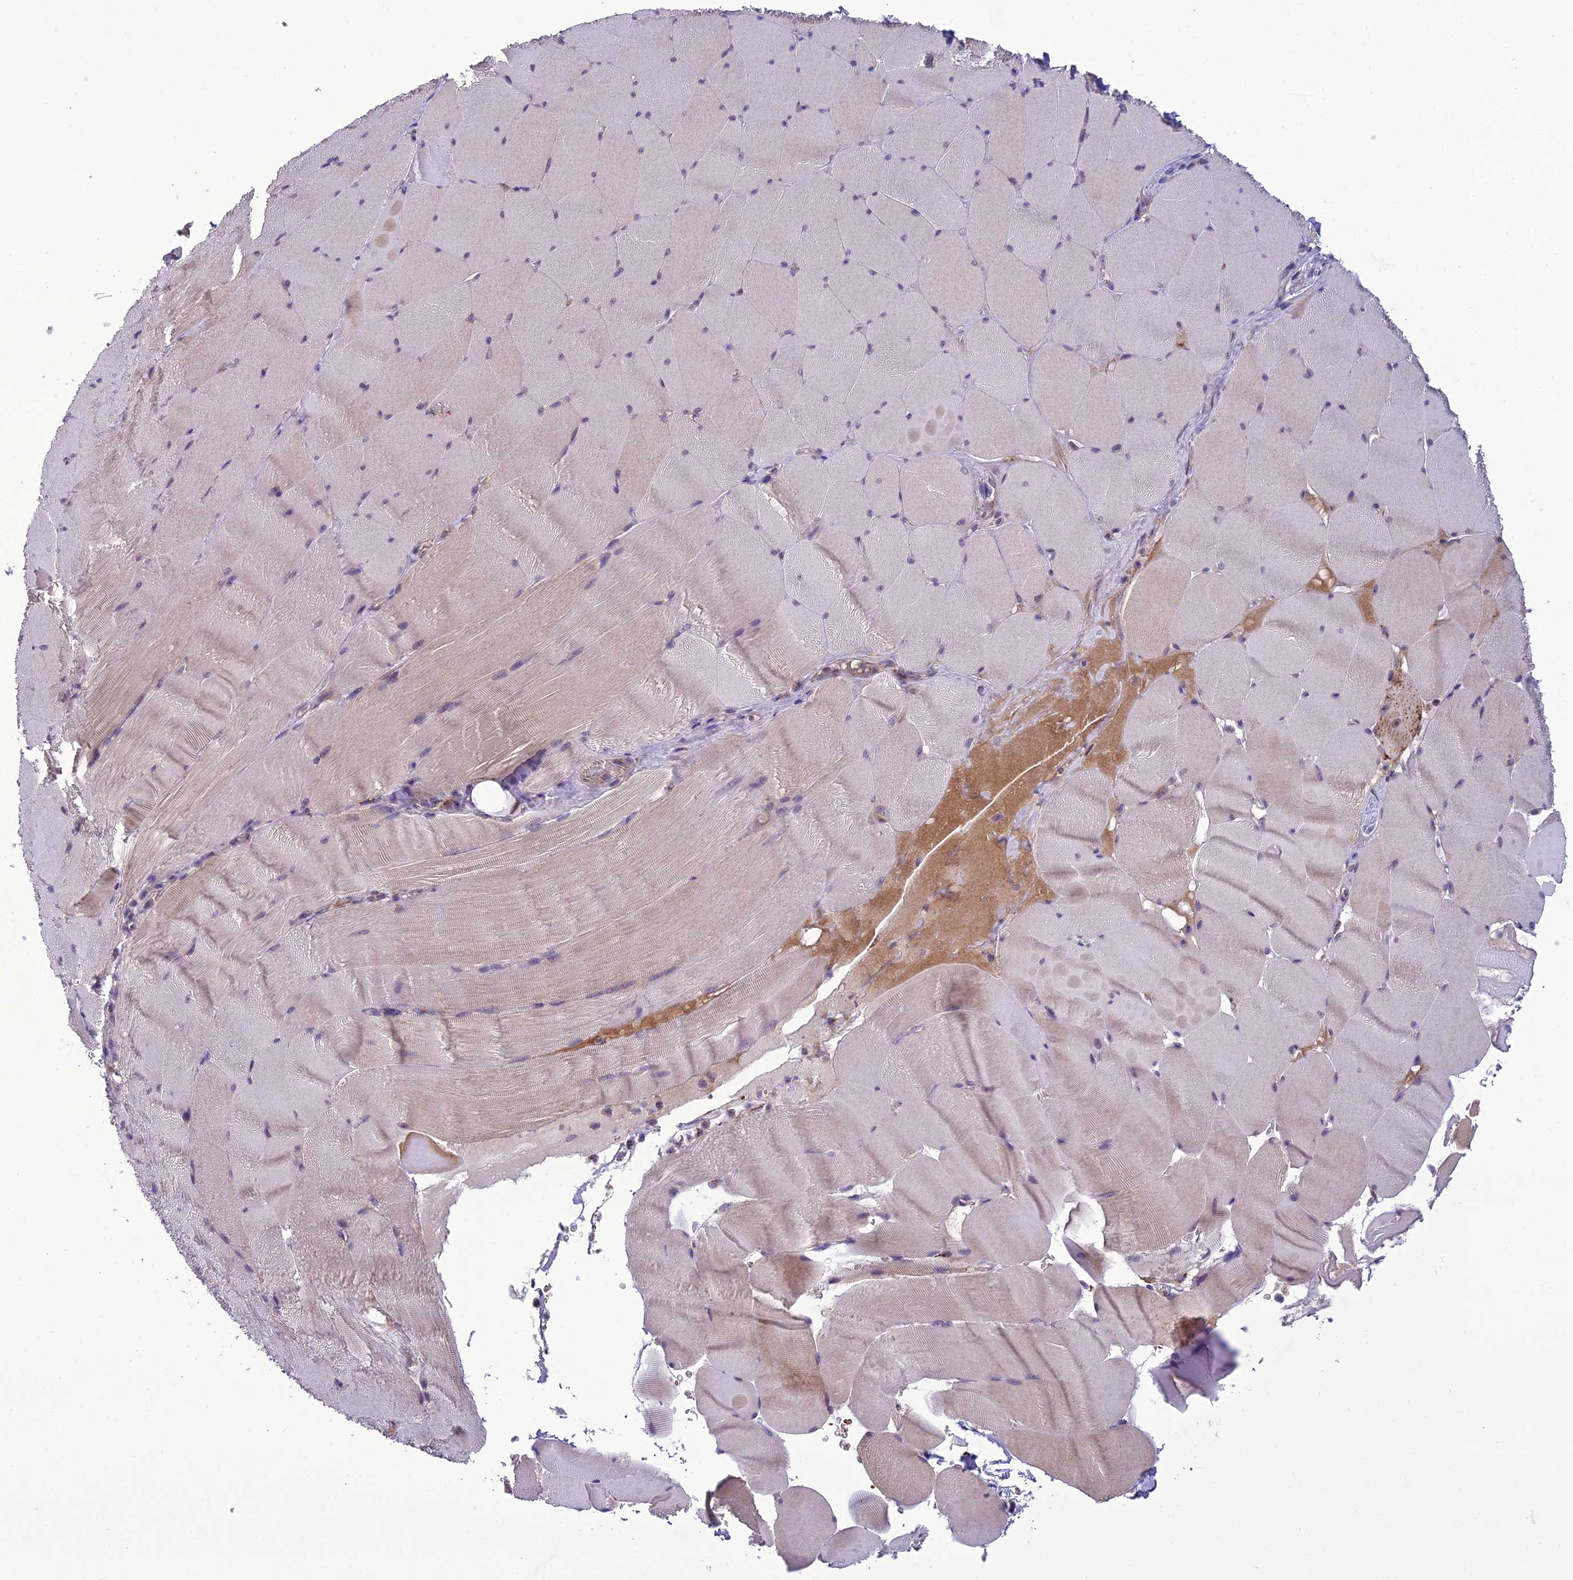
{"staining": {"intensity": "weak", "quantity": "25%-75%", "location": "cytoplasmic/membranous"}, "tissue": "skeletal muscle", "cell_type": "Myocytes", "image_type": "normal", "snomed": [{"axis": "morphology", "description": "Normal tissue, NOS"}, {"axis": "topography", "description": "Skeletal muscle"}], "caption": "Skeletal muscle stained with DAB immunohistochemistry (IHC) reveals low levels of weak cytoplasmic/membranous expression in about 25%-75% of myocytes. (Stains: DAB (3,3'-diaminobenzidine) in brown, nuclei in blue, Microscopy: brightfield microscopy at high magnification).", "gene": "ENSG00000260272", "patient": {"sex": "male", "age": 62}}